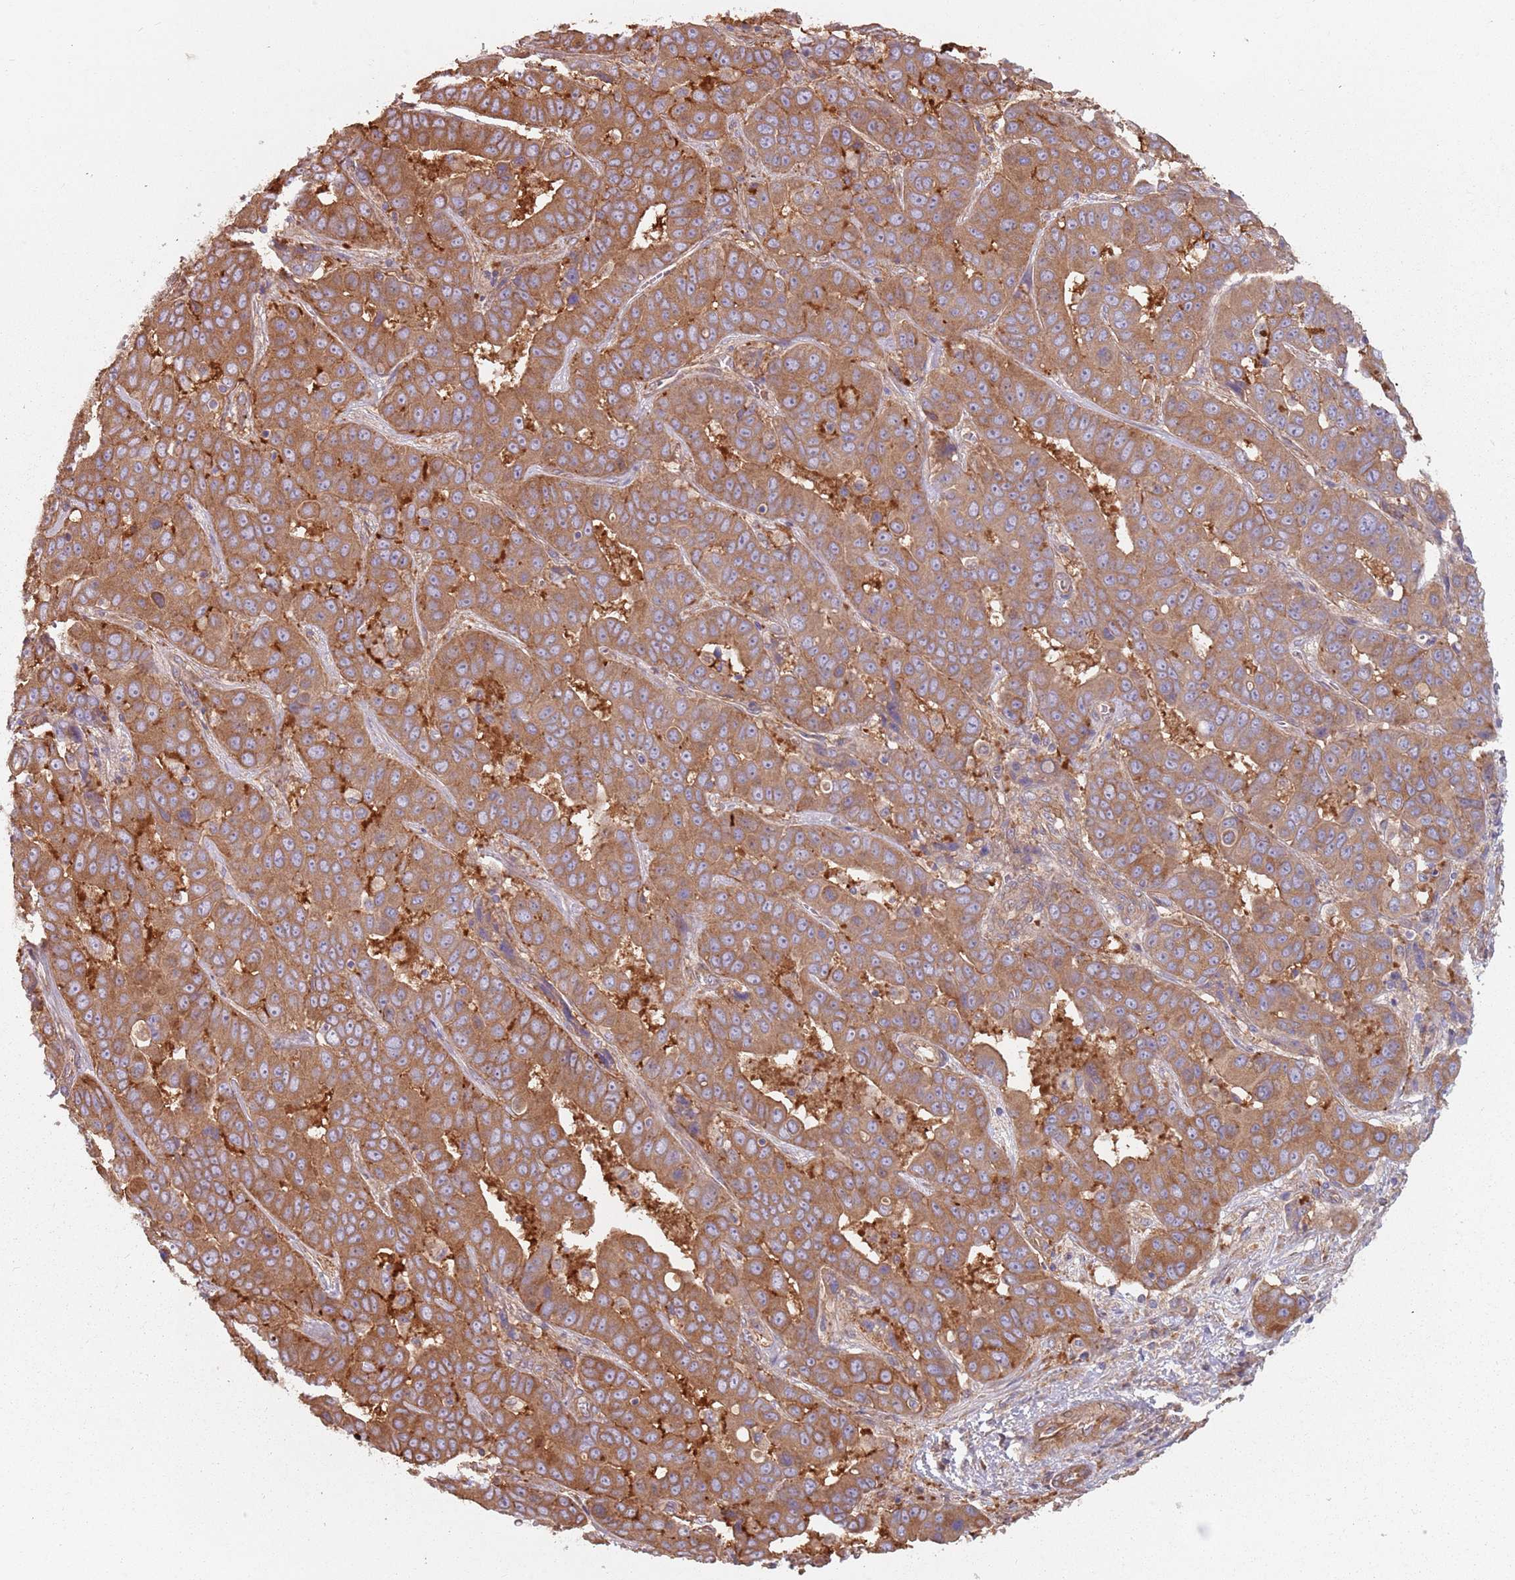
{"staining": {"intensity": "strong", "quantity": ">75%", "location": "cytoplasmic/membranous"}, "tissue": "liver cancer", "cell_type": "Tumor cells", "image_type": "cancer", "snomed": [{"axis": "morphology", "description": "Cholangiocarcinoma"}, {"axis": "topography", "description": "Liver"}], "caption": "Protein staining shows strong cytoplasmic/membranous positivity in about >75% of tumor cells in cholangiocarcinoma (liver). Nuclei are stained in blue.", "gene": "SPDL1", "patient": {"sex": "female", "age": 52}}